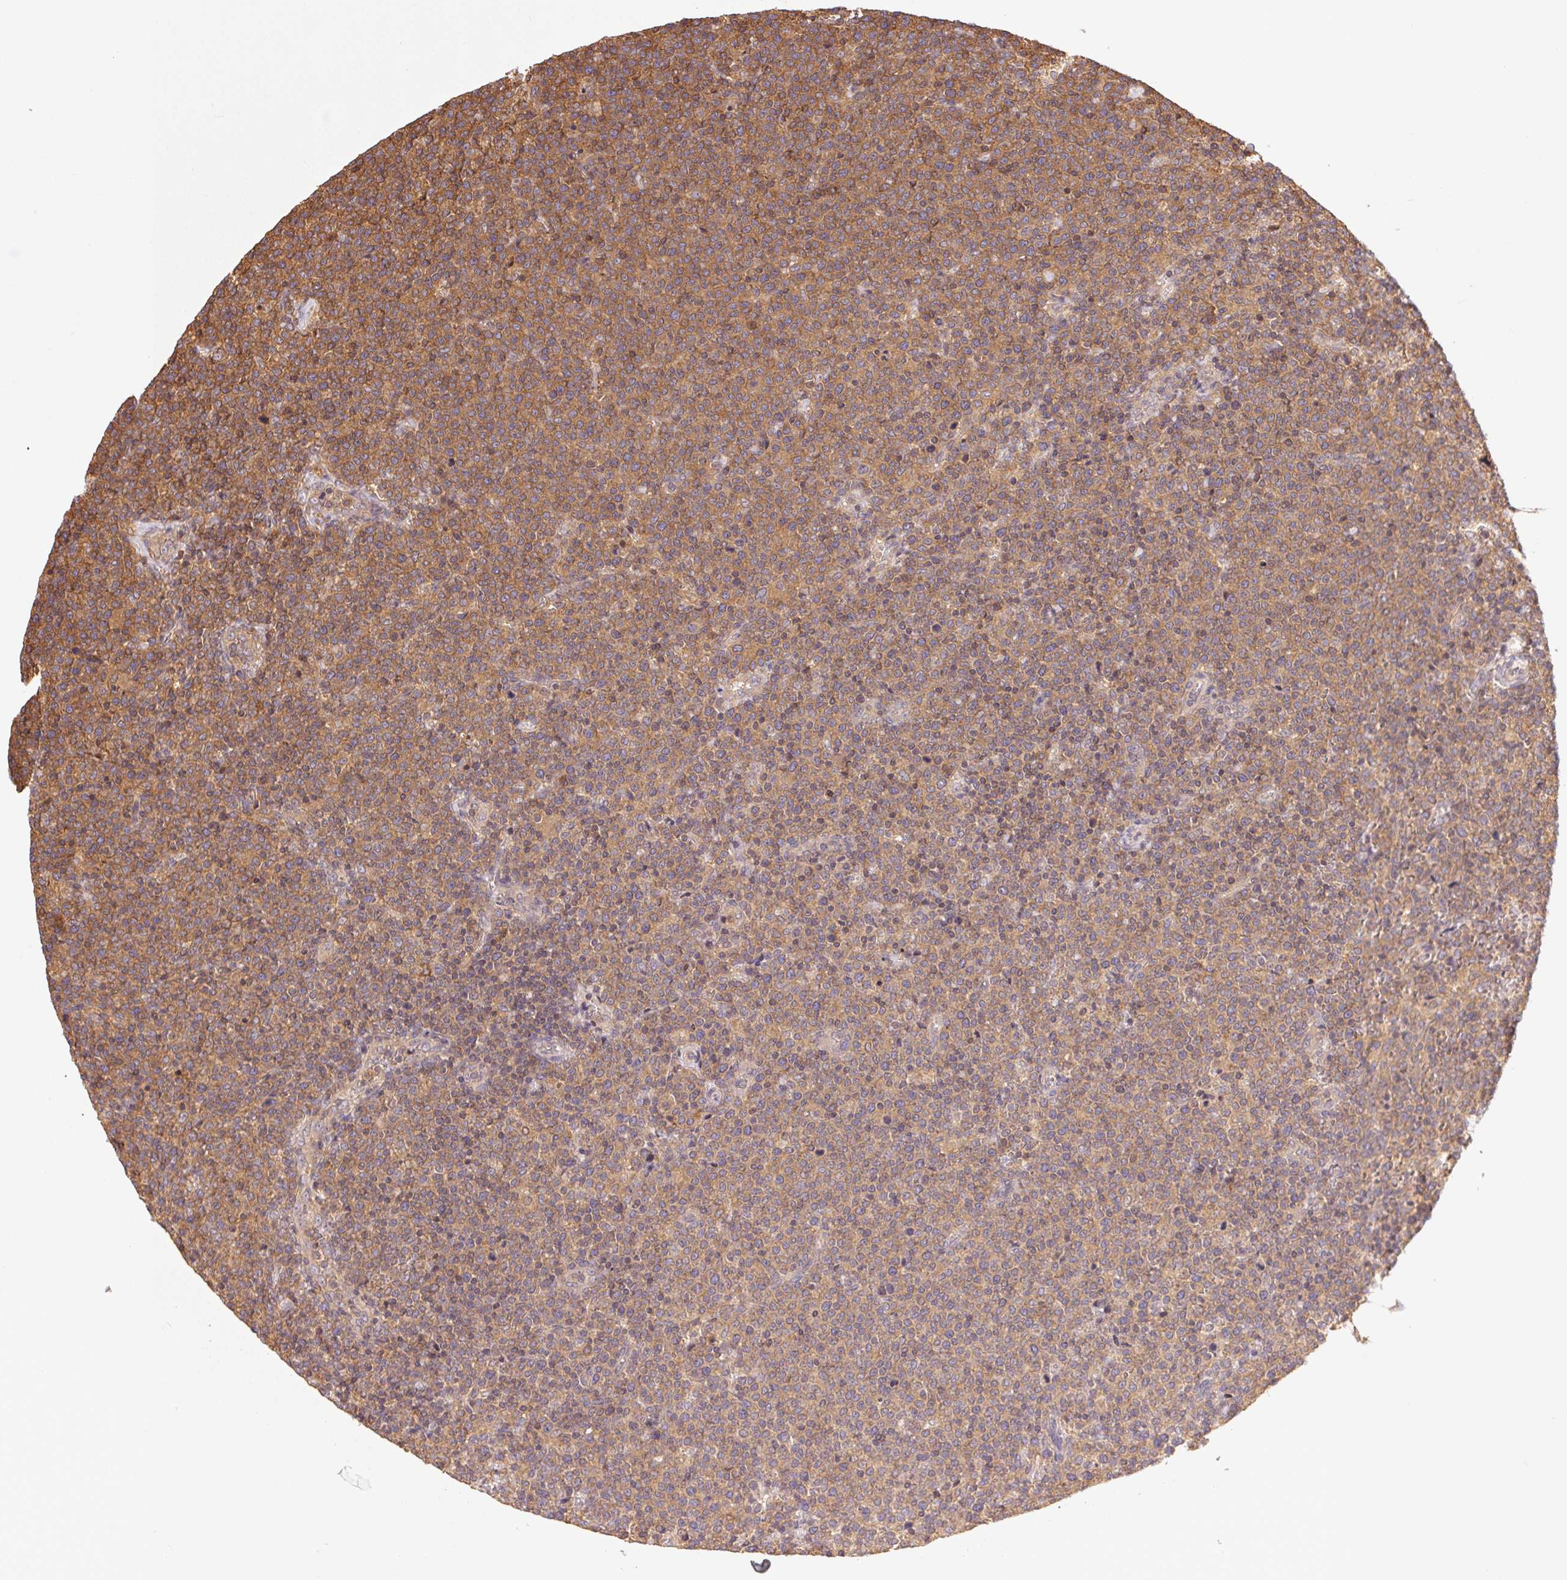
{"staining": {"intensity": "moderate", "quantity": ">75%", "location": "cytoplasmic/membranous"}, "tissue": "lymphoma", "cell_type": "Tumor cells", "image_type": "cancer", "snomed": [{"axis": "morphology", "description": "Malignant lymphoma, non-Hodgkin's type, High grade"}, {"axis": "topography", "description": "Lymph node"}], "caption": "Immunohistochemical staining of high-grade malignant lymphoma, non-Hodgkin's type reveals medium levels of moderate cytoplasmic/membranous protein staining in approximately >75% of tumor cells.", "gene": "GDI2", "patient": {"sex": "male", "age": 61}}